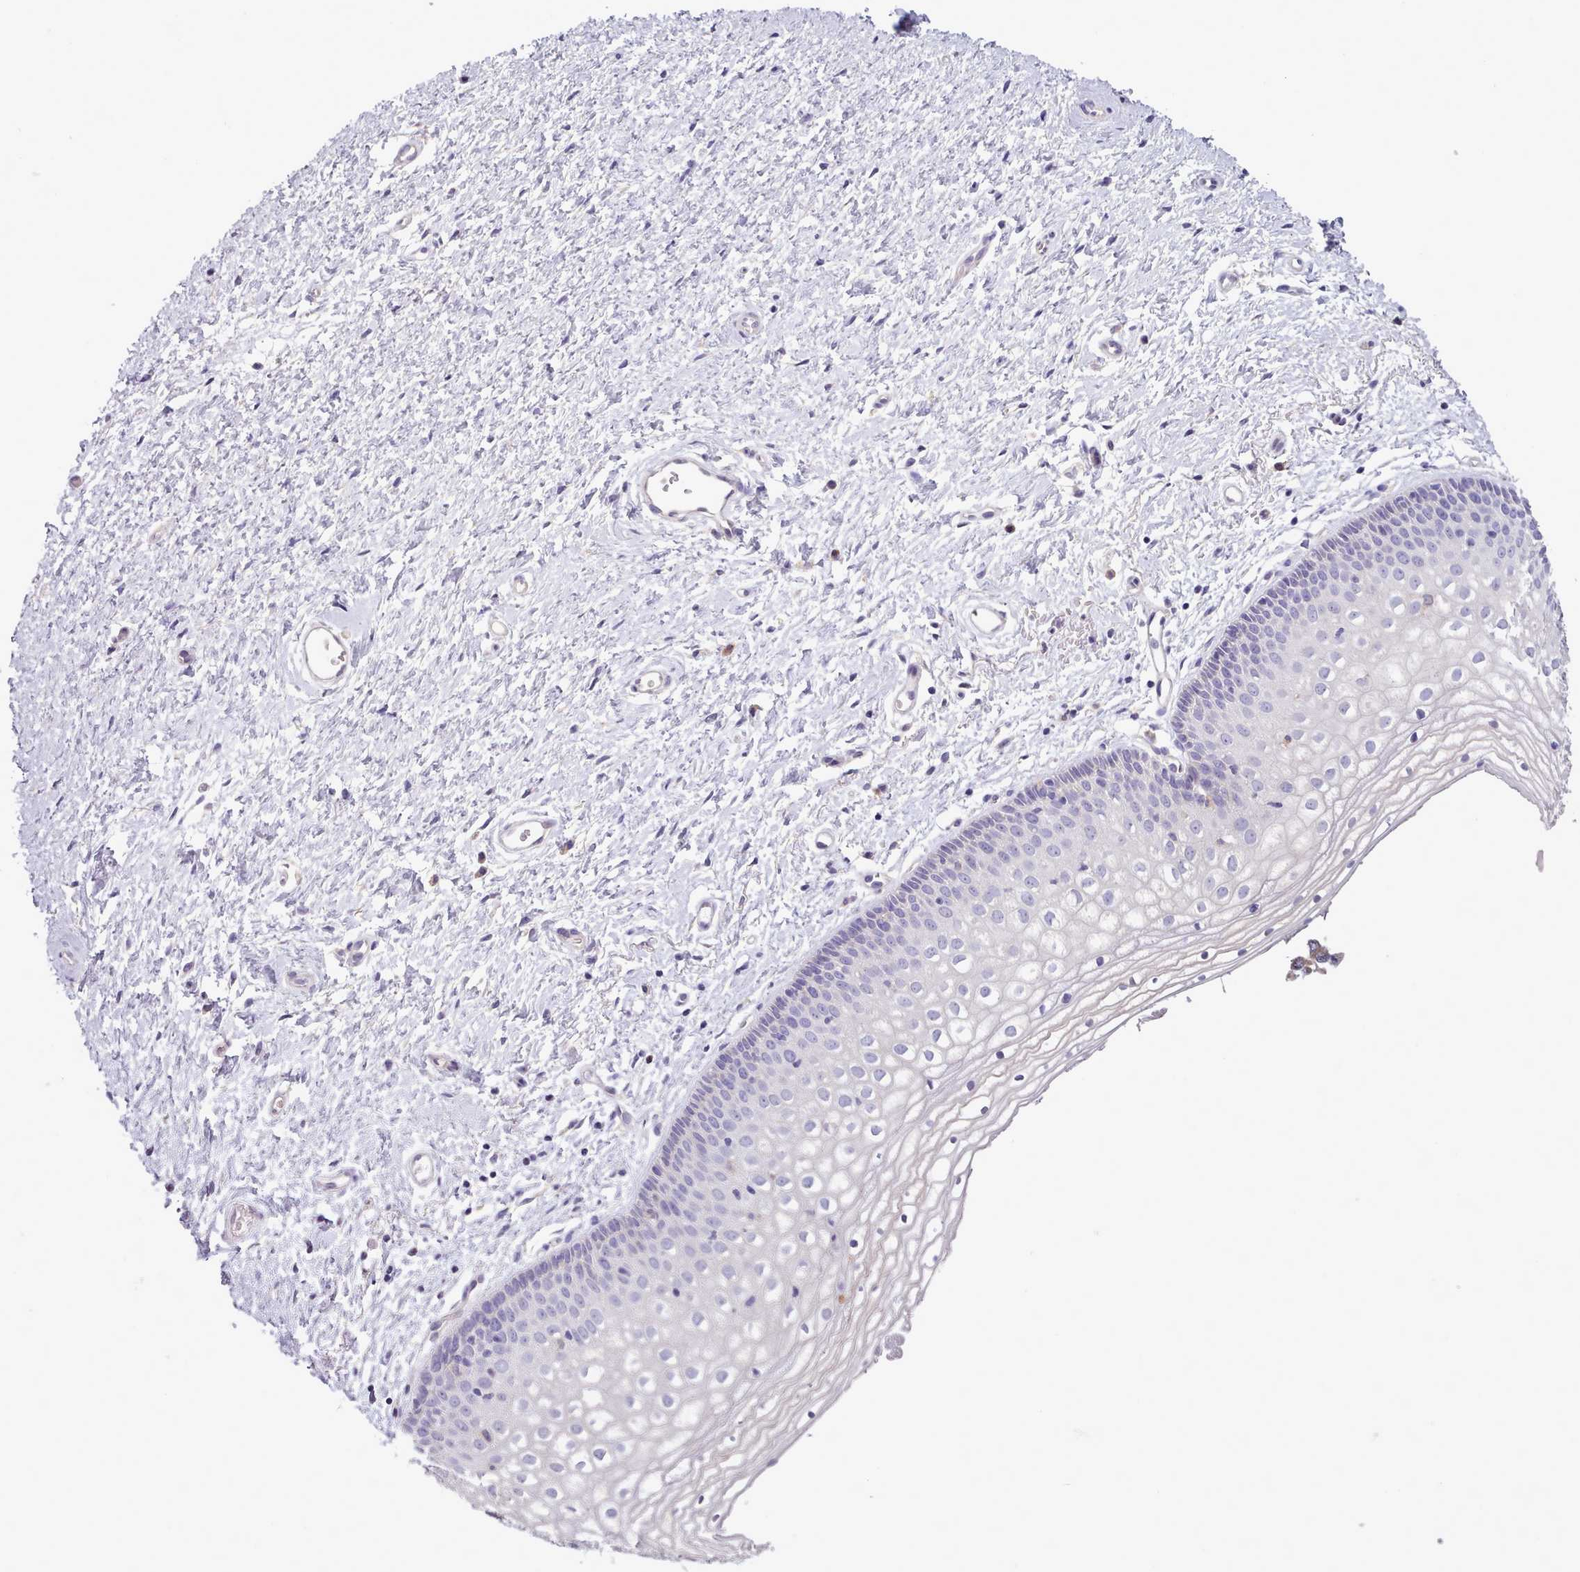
{"staining": {"intensity": "negative", "quantity": "none", "location": "none"}, "tissue": "vagina", "cell_type": "Squamous epithelial cells", "image_type": "normal", "snomed": [{"axis": "morphology", "description": "Normal tissue, NOS"}, {"axis": "topography", "description": "Vagina"}], "caption": "Immunohistochemical staining of normal human vagina displays no significant expression in squamous epithelial cells. (DAB (3,3'-diaminobenzidine) immunohistochemistry visualized using brightfield microscopy, high magnification).", "gene": "DPF1", "patient": {"sex": "female", "age": 60}}